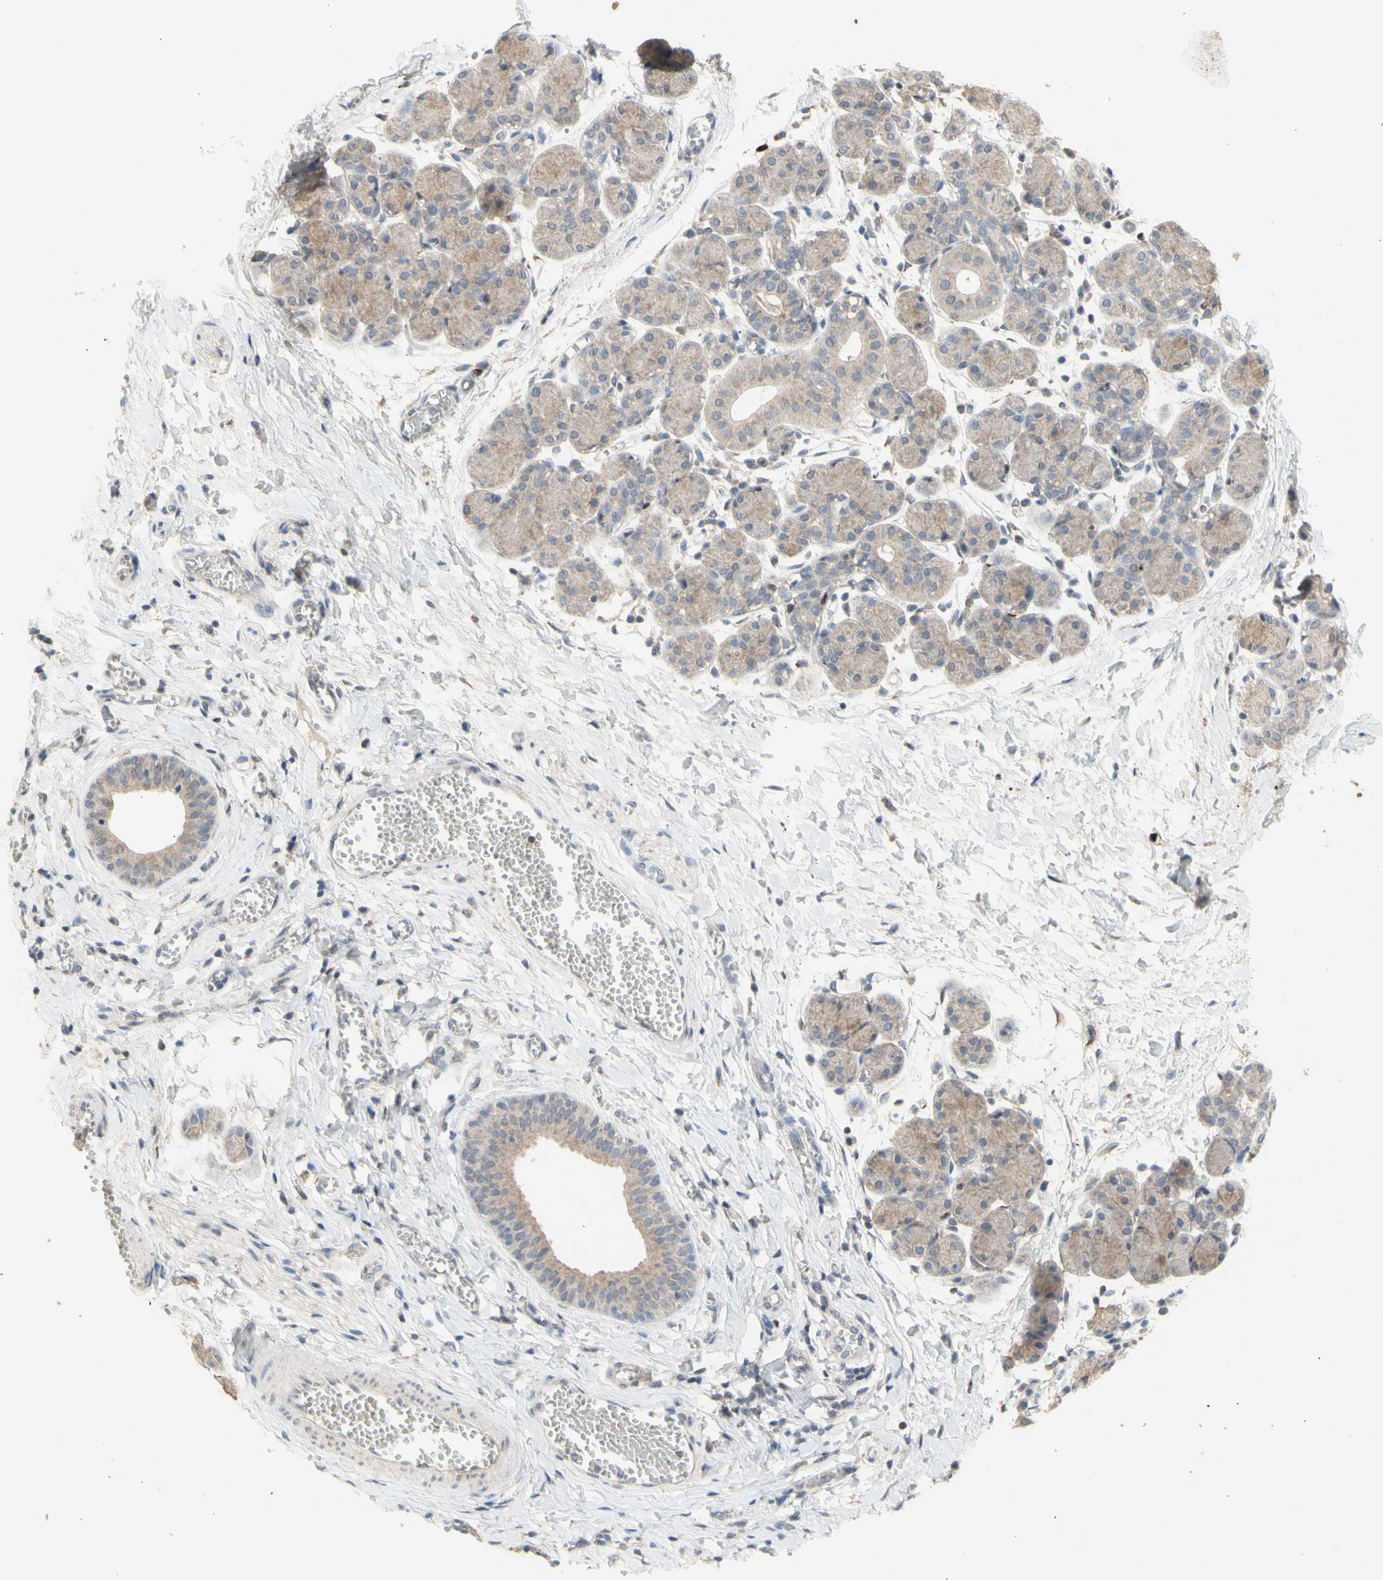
{"staining": {"intensity": "weak", "quantity": "25%-75%", "location": "cytoplasmic/membranous"}, "tissue": "salivary gland", "cell_type": "Glandular cells", "image_type": "normal", "snomed": [{"axis": "morphology", "description": "Normal tissue, NOS"}, {"axis": "morphology", "description": "Inflammation, NOS"}, {"axis": "topography", "description": "Lymph node"}, {"axis": "topography", "description": "Salivary gland"}], "caption": "IHC staining of unremarkable salivary gland, which exhibits low levels of weak cytoplasmic/membranous staining in about 25%-75% of glandular cells indicating weak cytoplasmic/membranous protein staining. The staining was performed using DAB (brown) for protein detection and nuclei were counterstained in hematoxylin (blue).", "gene": "NLRP1", "patient": {"sex": "male", "age": 3}}